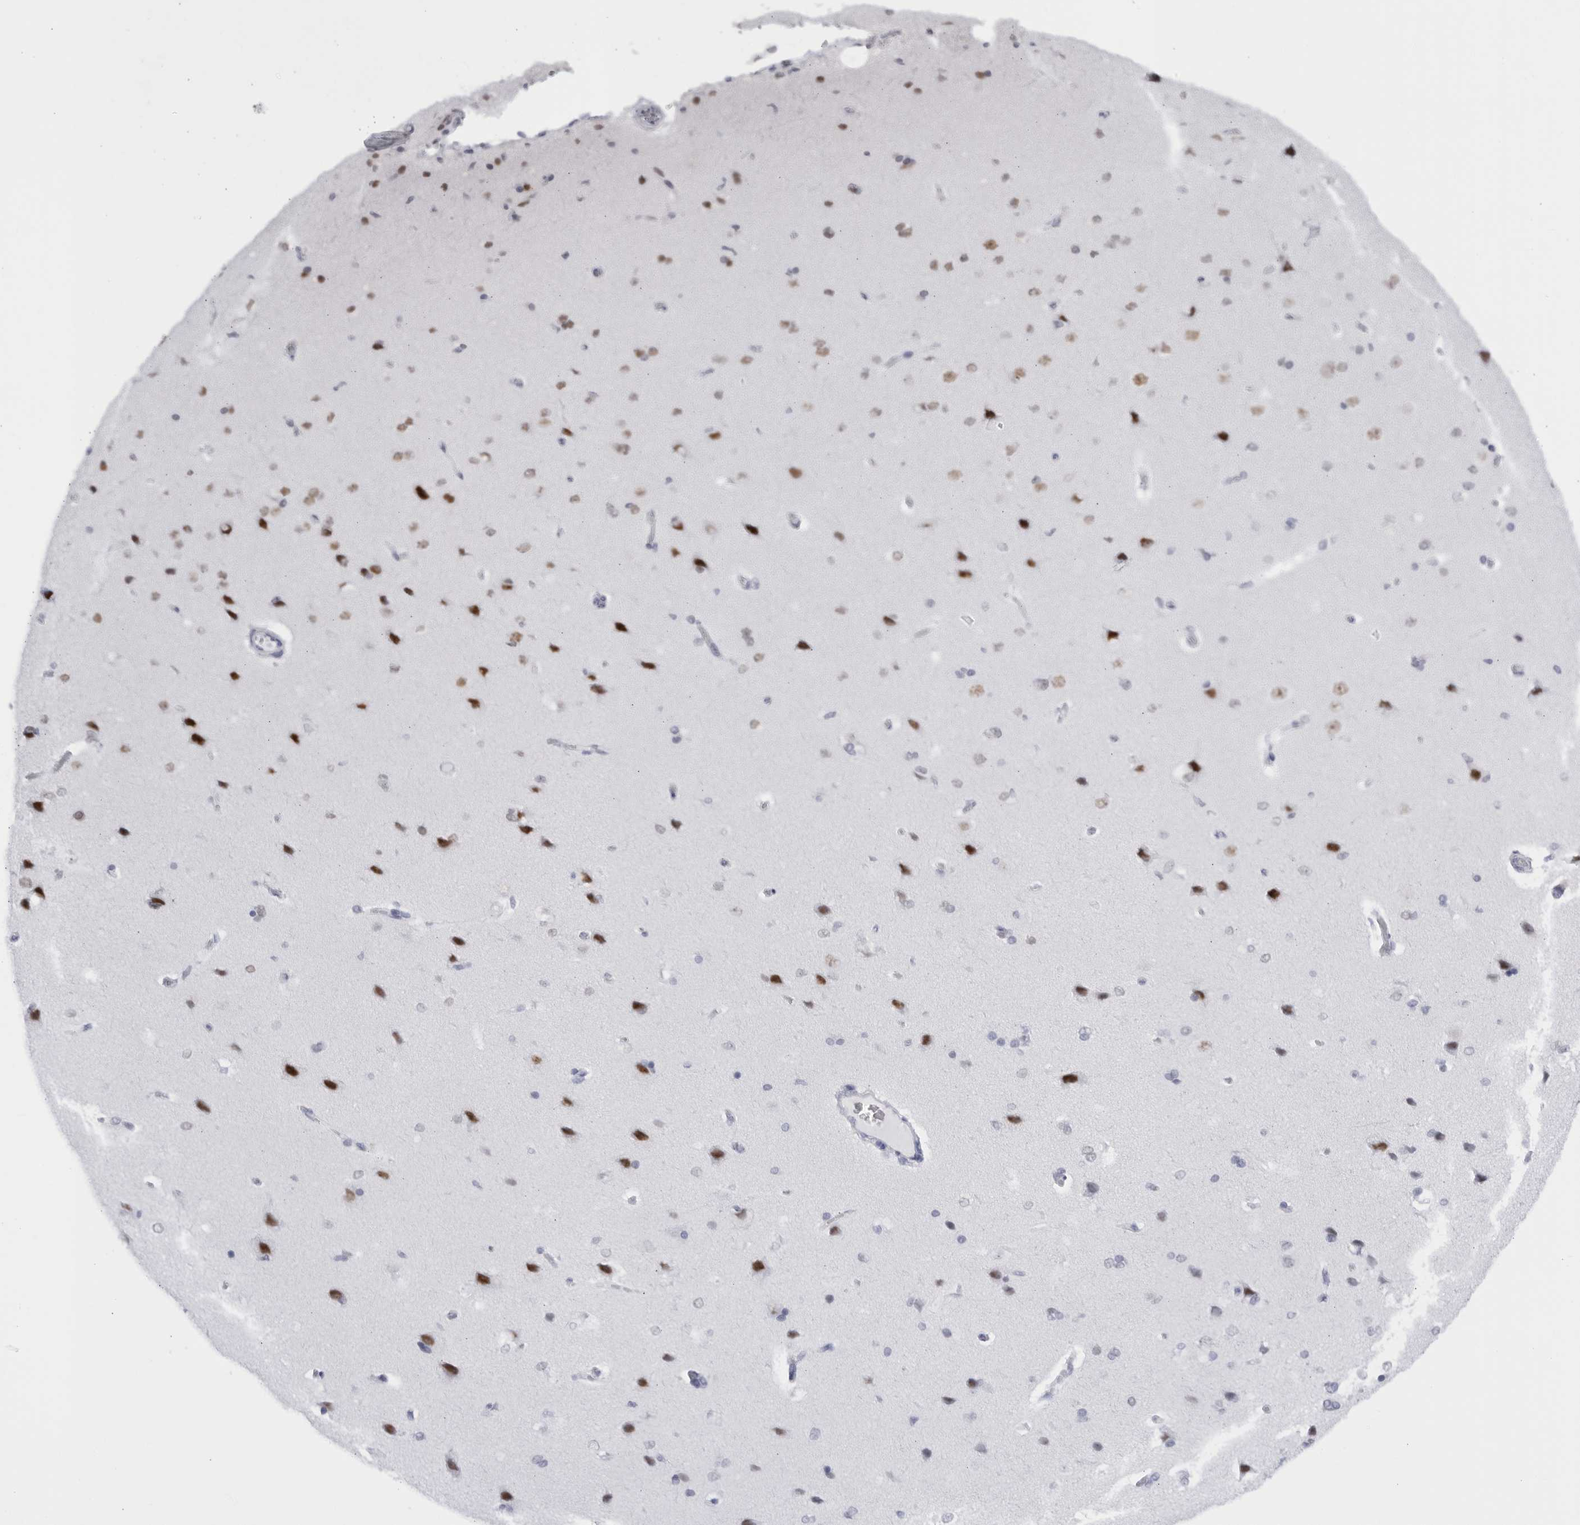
{"staining": {"intensity": "negative", "quantity": "none", "location": "none"}, "tissue": "cerebral cortex", "cell_type": "Endothelial cells", "image_type": "normal", "snomed": [{"axis": "morphology", "description": "Normal tissue, NOS"}, {"axis": "topography", "description": "Cerebral cortex"}], "caption": "Immunohistochemical staining of unremarkable human cerebral cortex demonstrates no significant positivity in endothelial cells.", "gene": "CCDC181", "patient": {"sex": "male", "age": 62}}